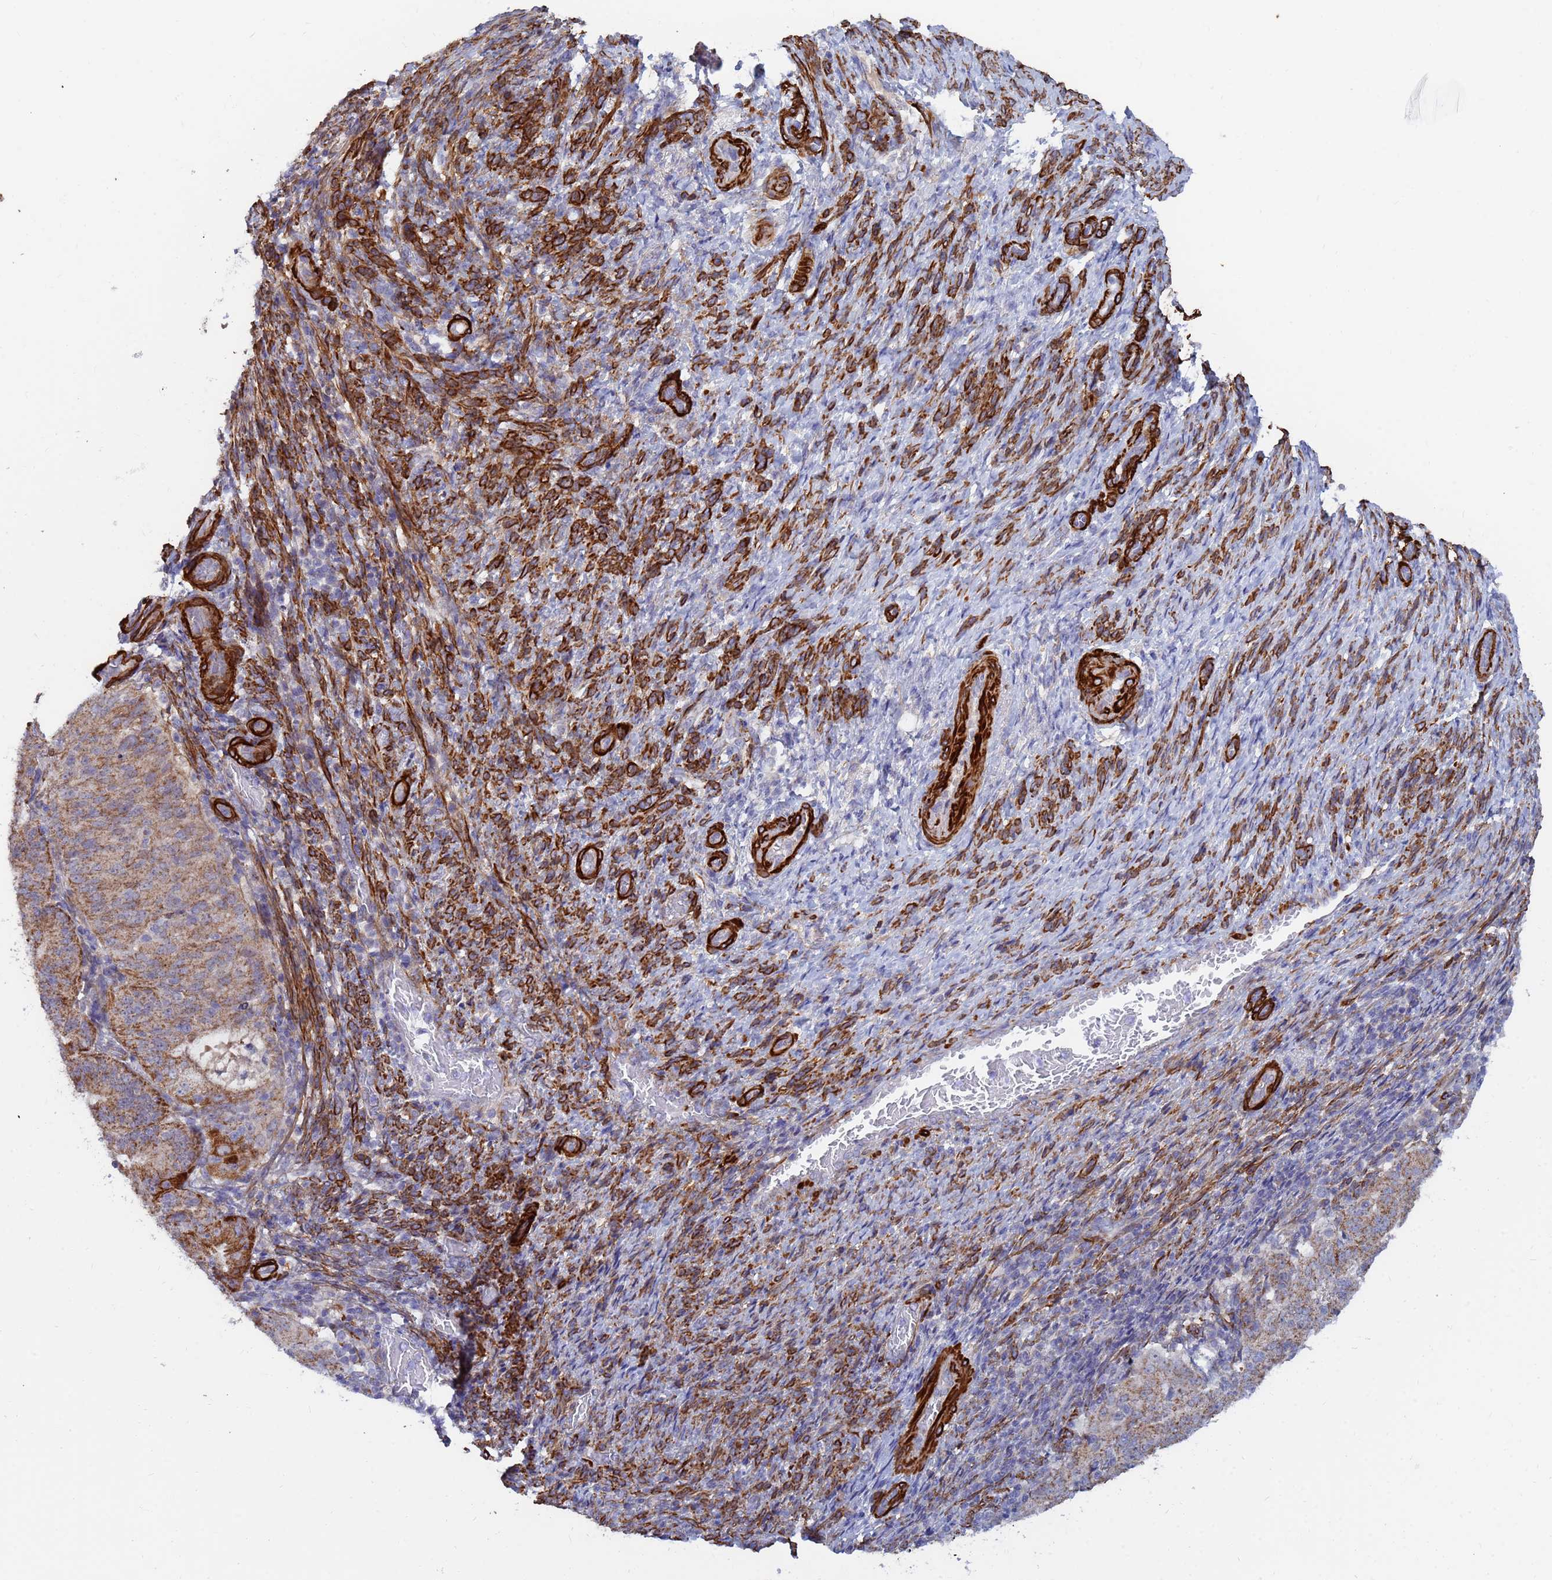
{"staining": {"intensity": "moderate", "quantity": ">75%", "location": "cytoplasmic/membranous"}, "tissue": "endometrial cancer", "cell_type": "Tumor cells", "image_type": "cancer", "snomed": [{"axis": "morphology", "description": "Adenocarcinoma, NOS"}, {"axis": "topography", "description": "Endometrium"}], "caption": "Immunohistochemical staining of endometrial cancer demonstrates moderate cytoplasmic/membranous protein positivity in approximately >75% of tumor cells.", "gene": "SDR39U1", "patient": {"sex": "female", "age": 70}}